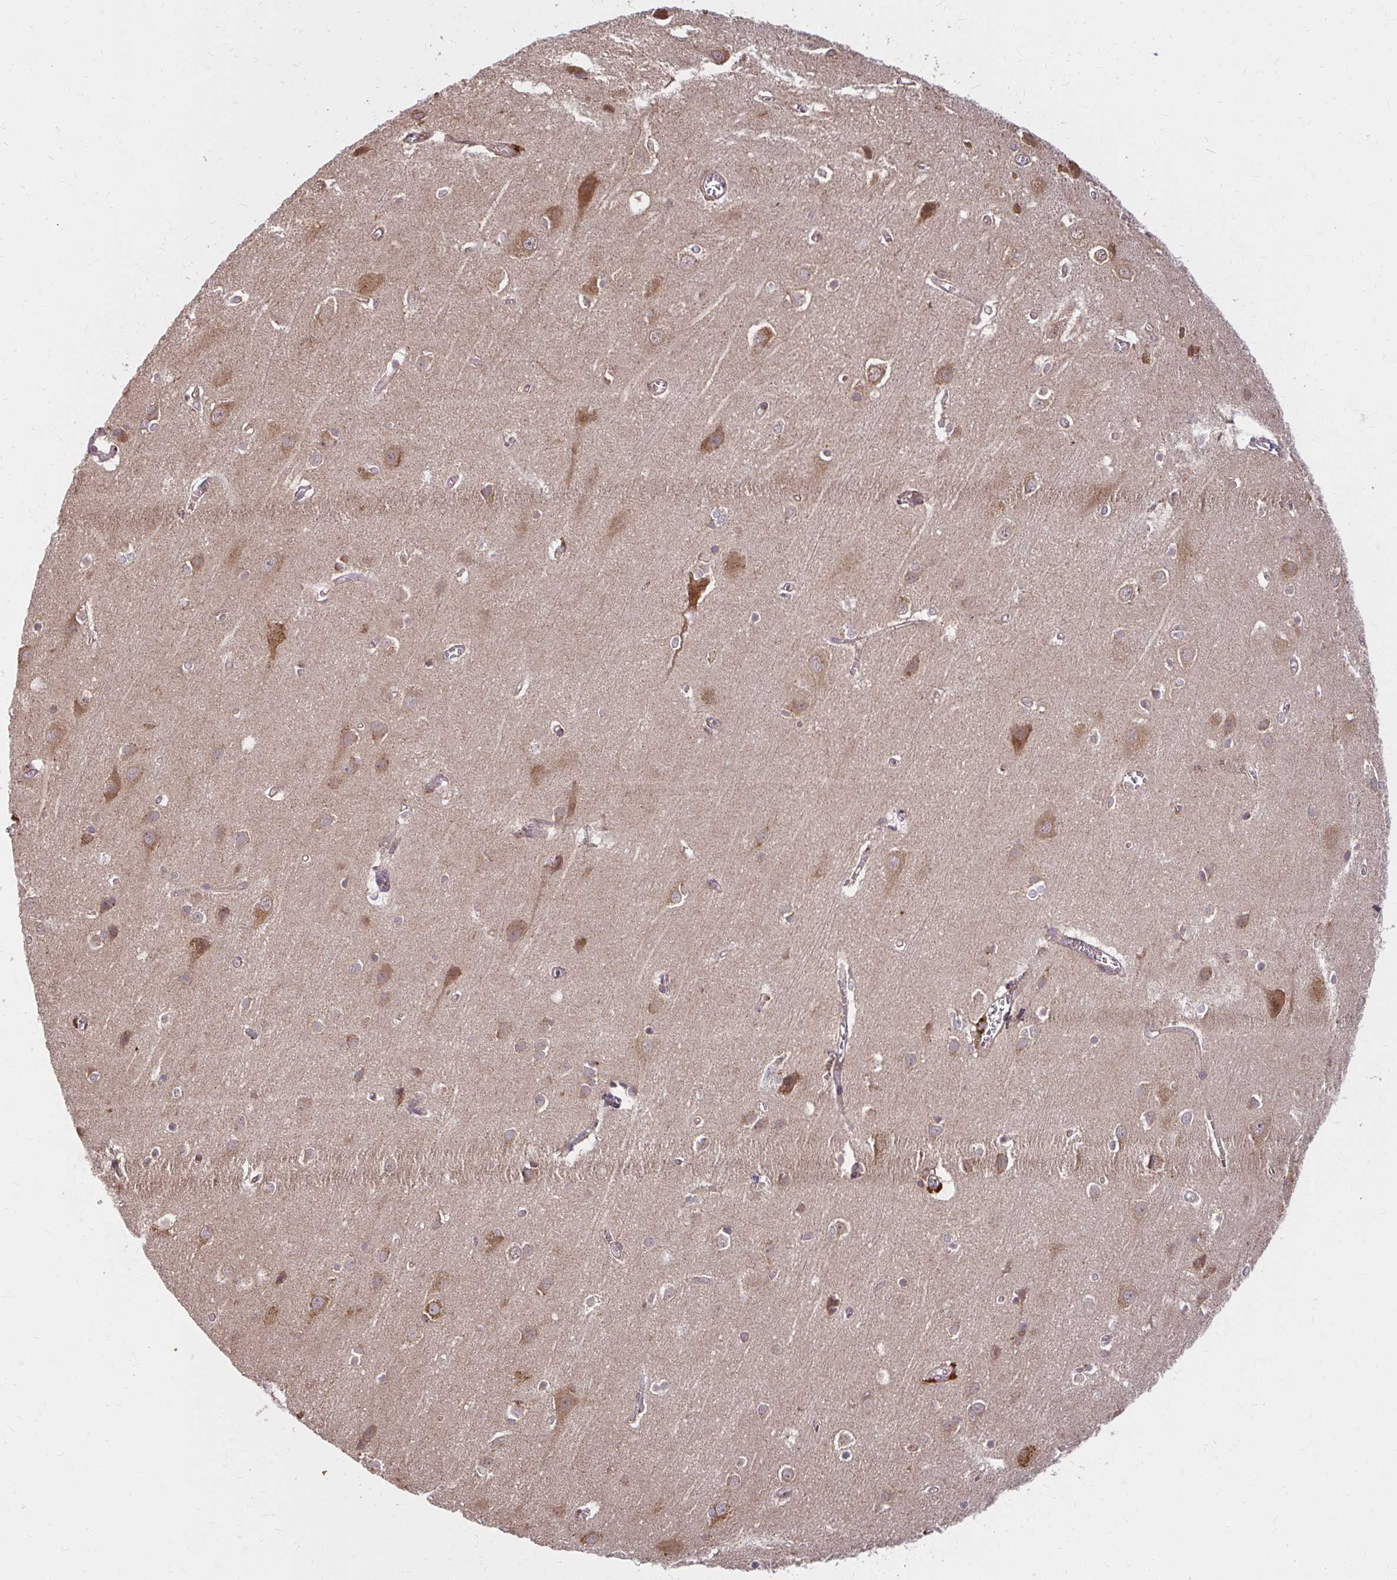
{"staining": {"intensity": "weak", "quantity": "25%-75%", "location": "cytoplasmic/membranous"}, "tissue": "cerebral cortex", "cell_type": "Endothelial cells", "image_type": "normal", "snomed": [{"axis": "morphology", "description": "Normal tissue, NOS"}, {"axis": "topography", "description": "Cerebral cortex"}], "caption": "This histopathology image demonstrates IHC staining of benign cerebral cortex, with low weak cytoplasmic/membranous staining in approximately 25%-75% of endothelial cells.", "gene": "GNS", "patient": {"sex": "male", "age": 37}}